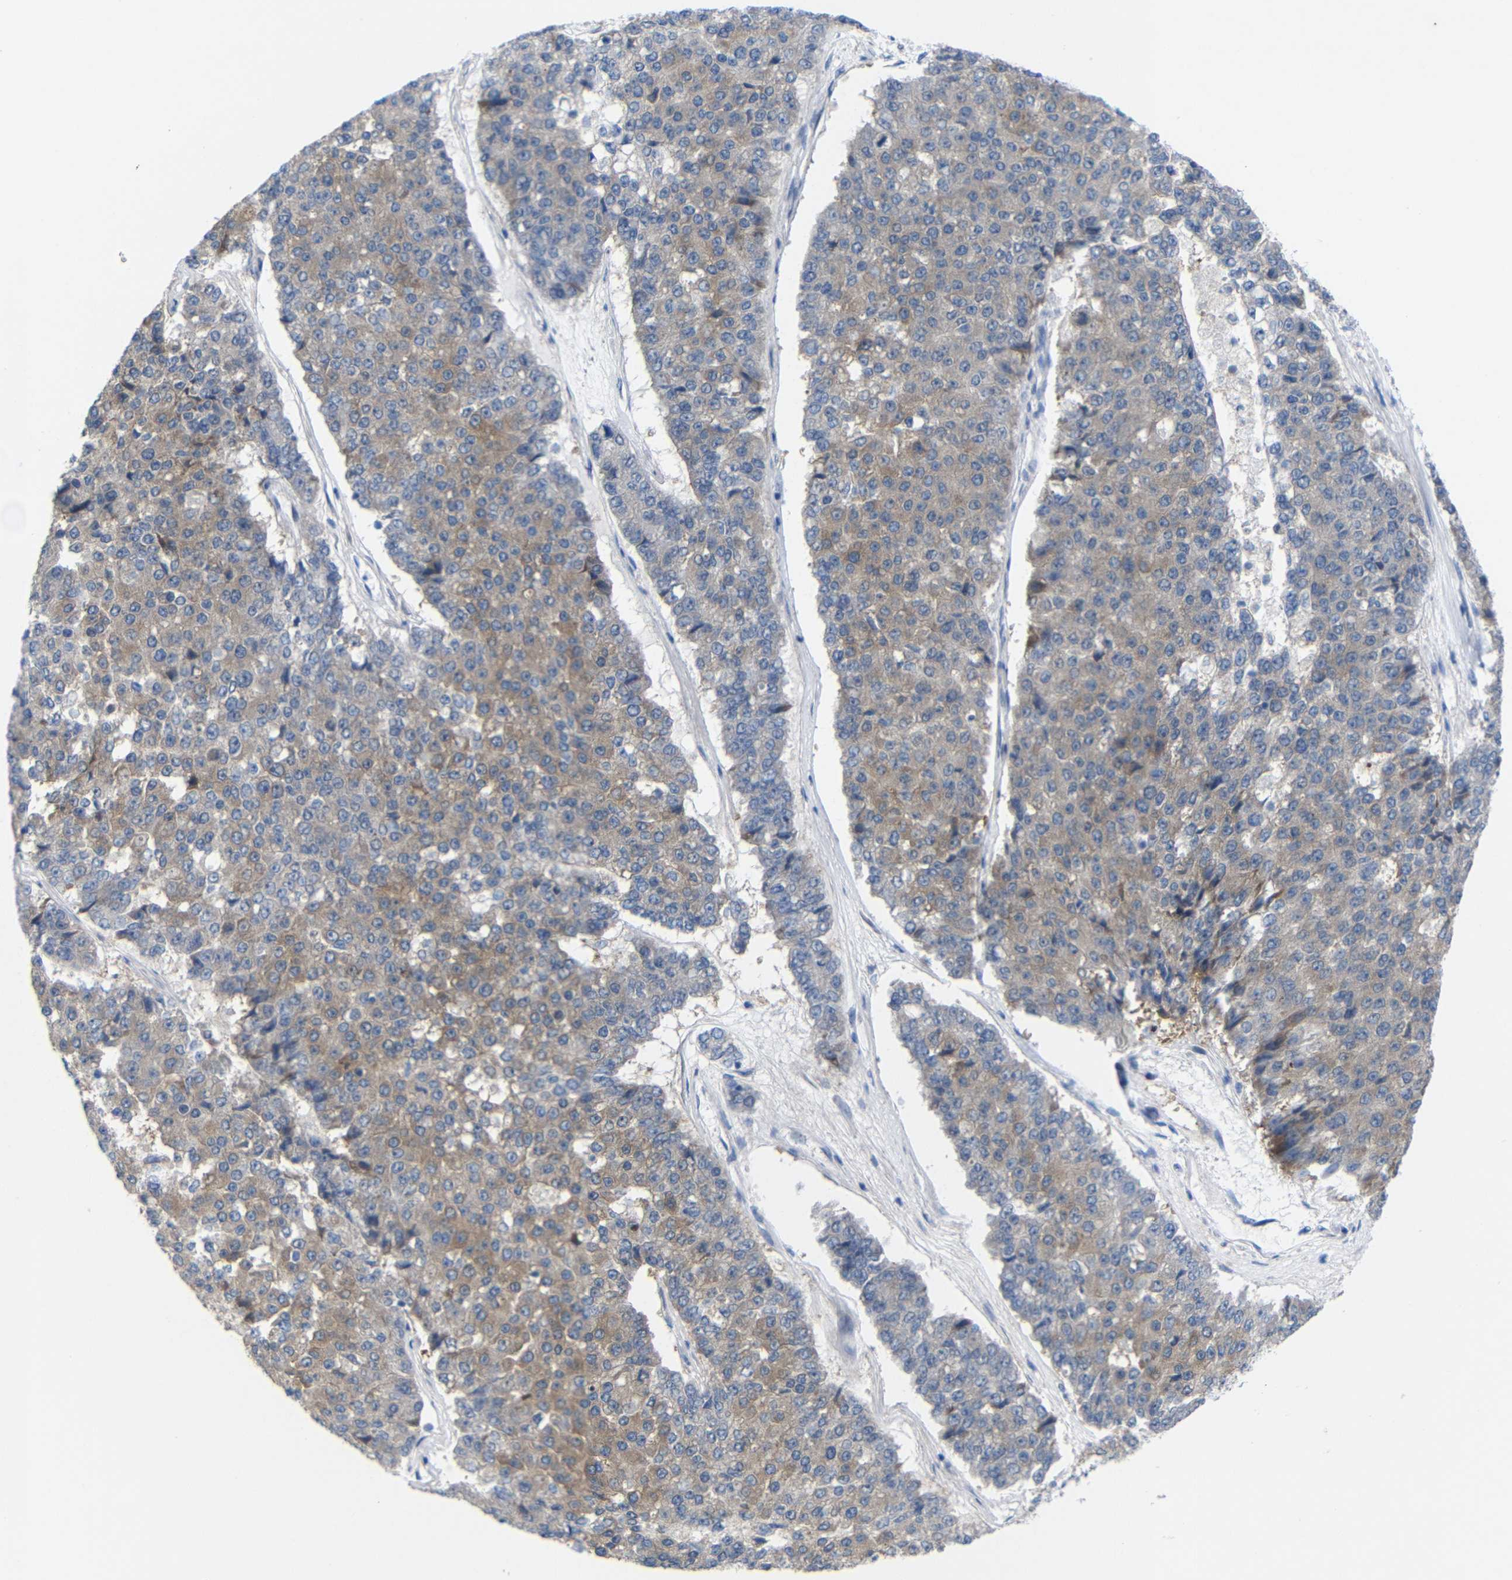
{"staining": {"intensity": "moderate", "quantity": ">75%", "location": "cytoplasmic/membranous"}, "tissue": "pancreatic cancer", "cell_type": "Tumor cells", "image_type": "cancer", "snomed": [{"axis": "morphology", "description": "Adenocarcinoma, NOS"}, {"axis": "topography", "description": "Pancreas"}], "caption": "A brown stain highlights moderate cytoplasmic/membranous staining of a protein in human pancreatic cancer (adenocarcinoma) tumor cells. (DAB (3,3'-diaminobenzidine) IHC with brightfield microscopy, high magnification).", "gene": "CMTM1", "patient": {"sex": "male", "age": 50}}